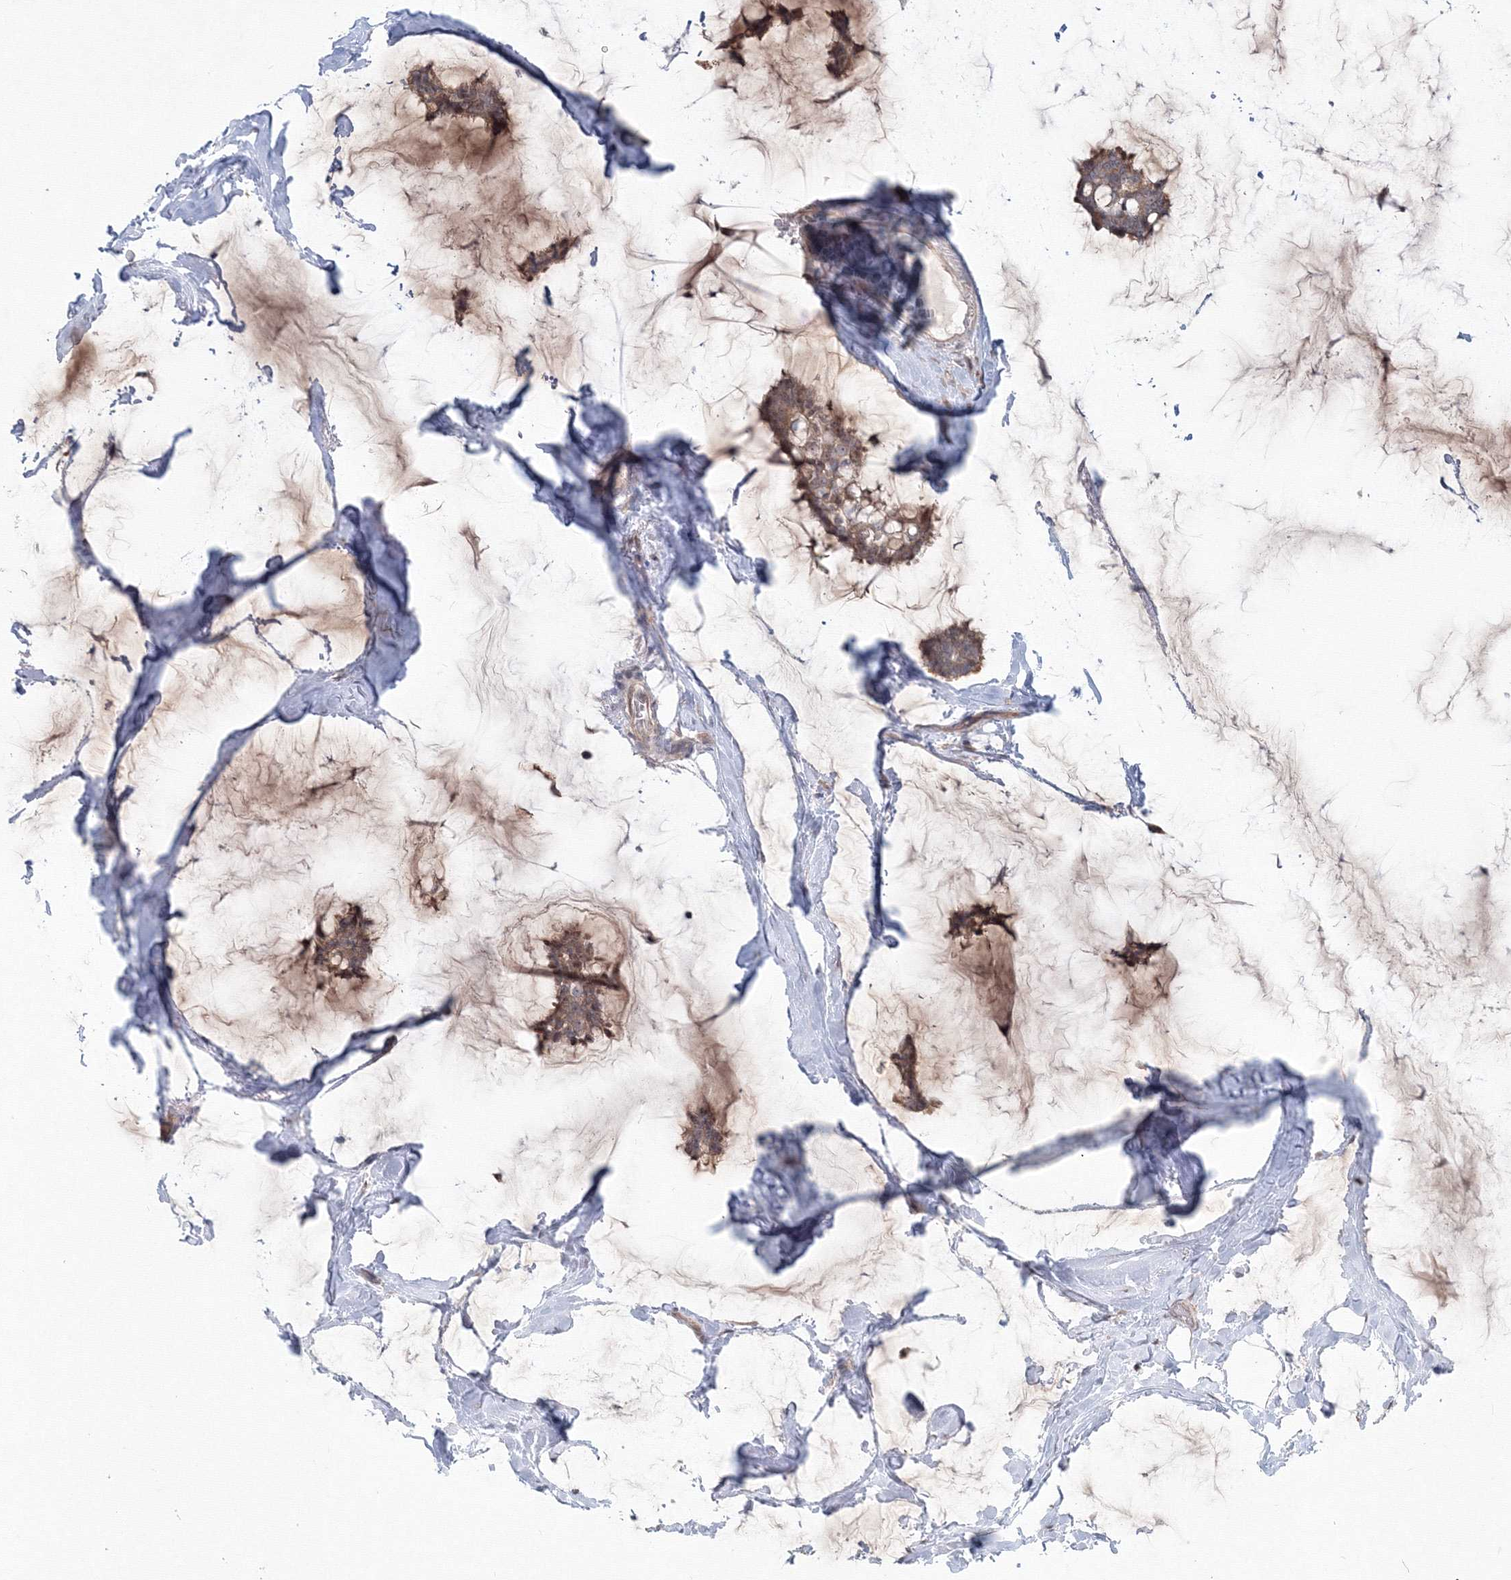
{"staining": {"intensity": "moderate", "quantity": ">75%", "location": "cytoplasmic/membranous"}, "tissue": "breast cancer", "cell_type": "Tumor cells", "image_type": "cancer", "snomed": [{"axis": "morphology", "description": "Duct carcinoma"}, {"axis": "topography", "description": "Breast"}], "caption": "Tumor cells reveal medium levels of moderate cytoplasmic/membranous expression in about >75% of cells in human breast cancer. (Brightfield microscopy of DAB IHC at high magnification).", "gene": "MKRN2", "patient": {"sex": "female", "age": 93}}